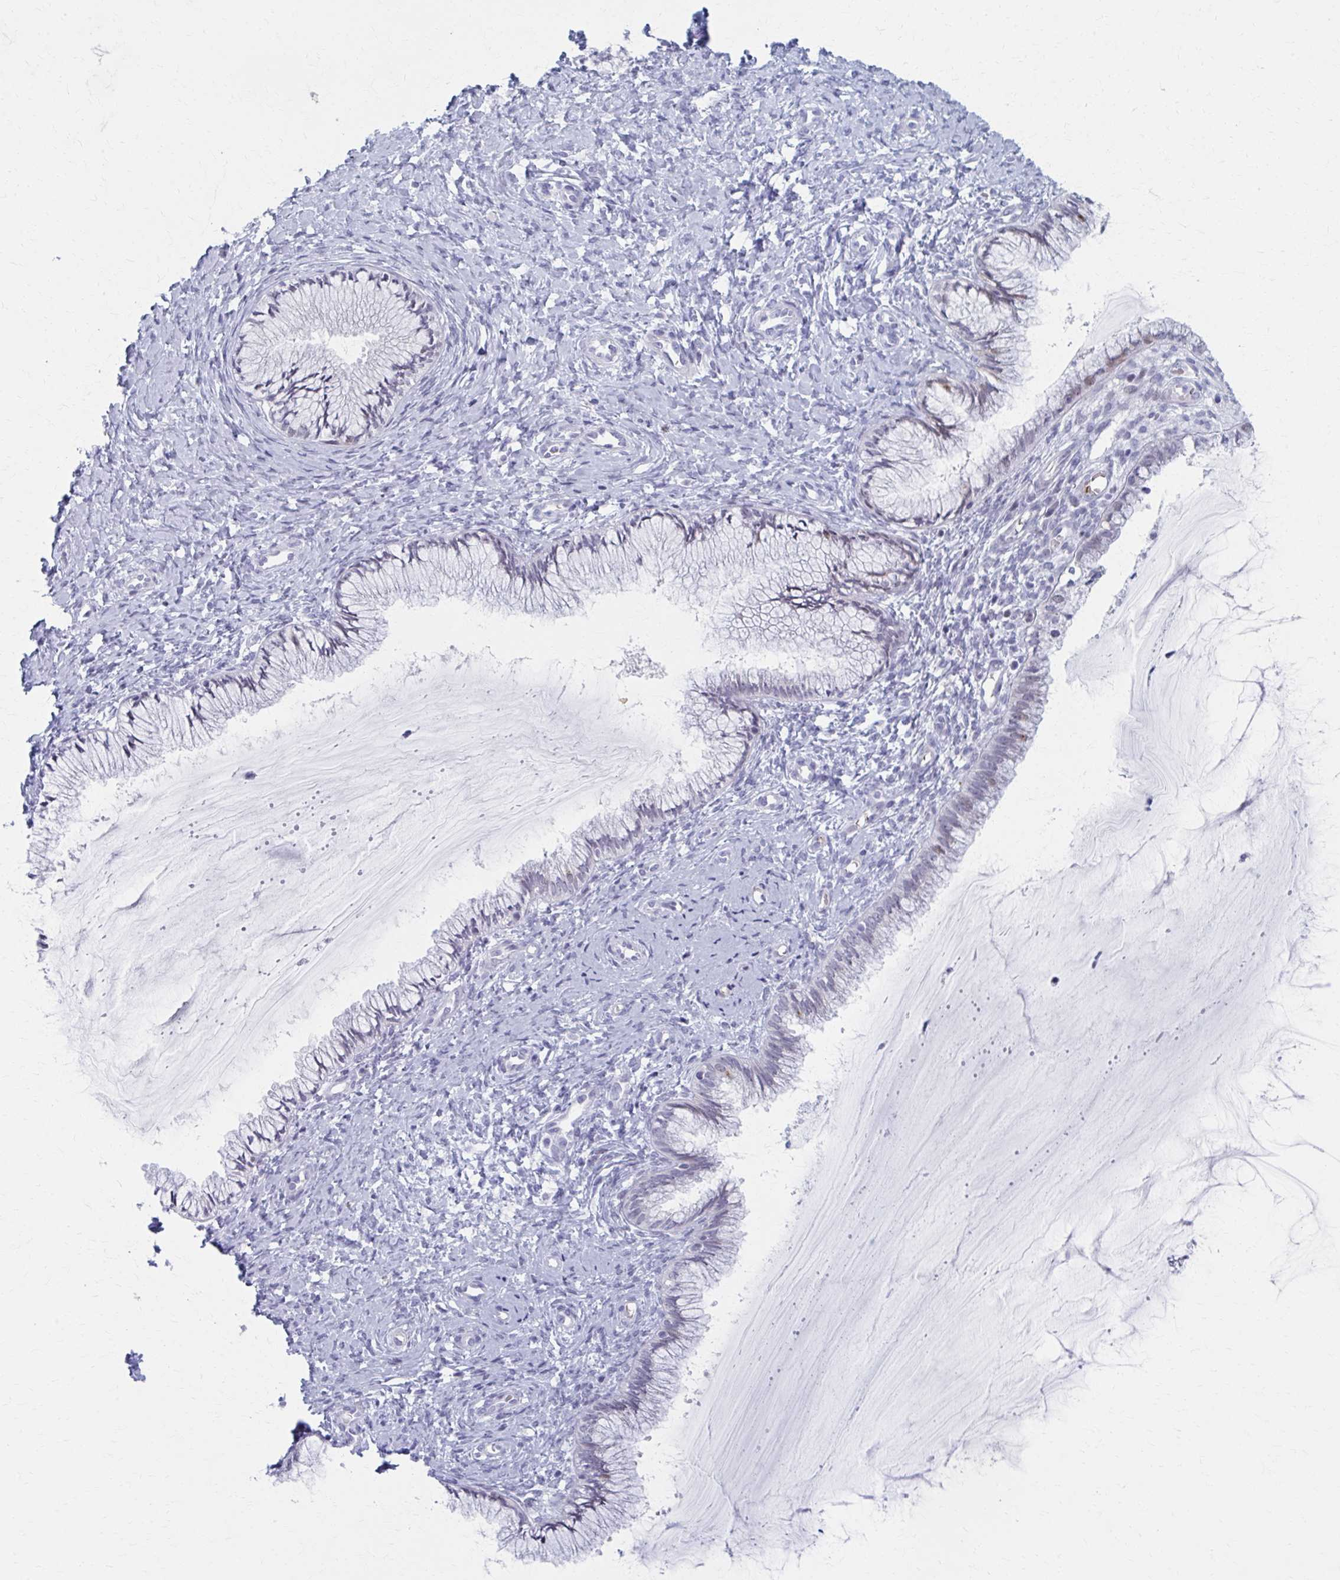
{"staining": {"intensity": "negative", "quantity": "none", "location": "none"}, "tissue": "cervix", "cell_type": "Glandular cells", "image_type": "normal", "snomed": [{"axis": "morphology", "description": "Normal tissue, NOS"}, {"axis": "topography", "description": "Cervix"}], "caption": "Histopathology image shows no protein staining in glandular cells of normal cervix. (DAB immunohistochemistry, high magnification).", "gene": "ABHD16B", "patient": {"sex": "female", "age": 37}}